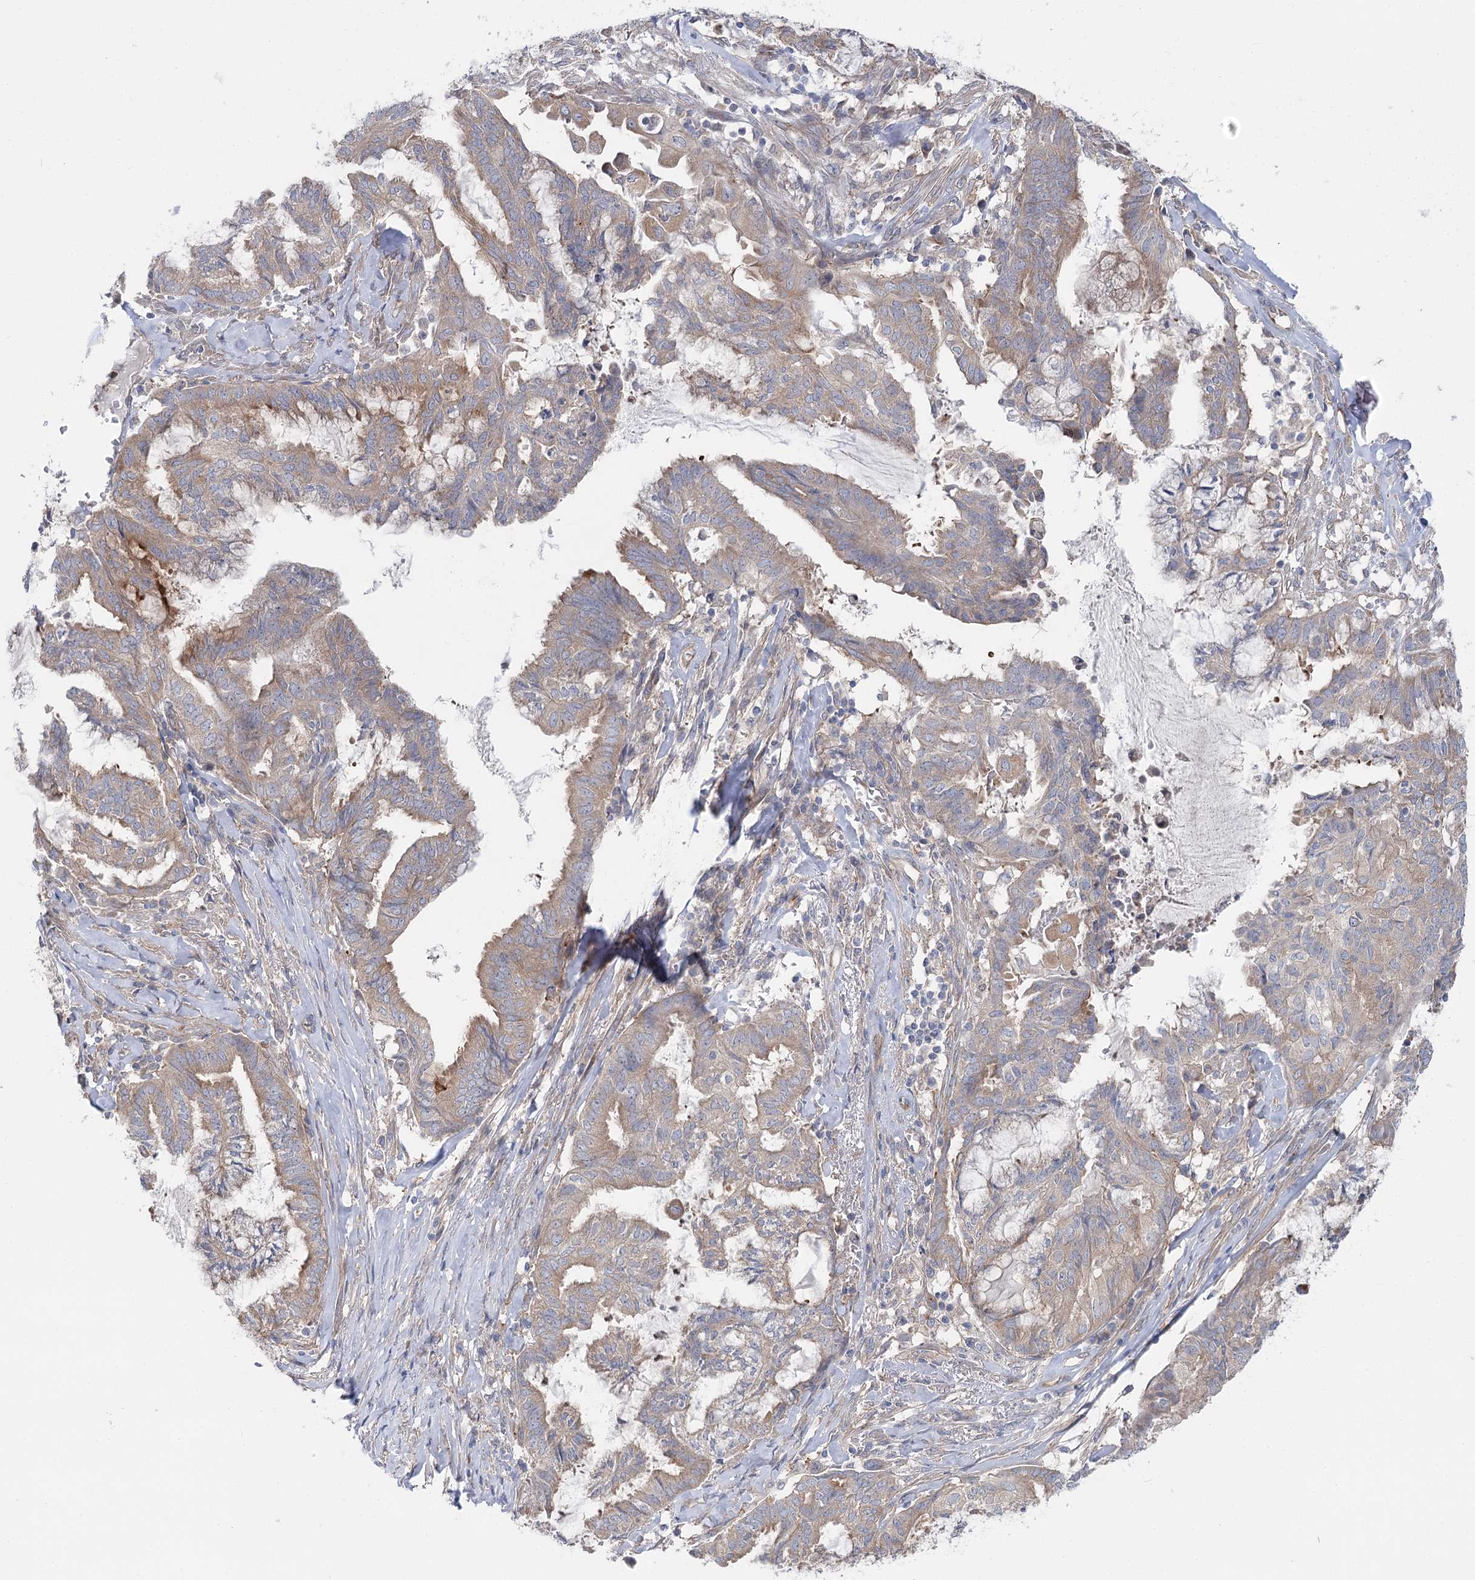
{"staining": {"intensity": "weak", "quantity": ">75%", "location": "cytoplasmic/membranous"}, "tissue": "endometrial cancer", "cell_type": "Tumor cells", "image_type": "cancer", "snomed": [{"axis": "morphology", "description": "Adenocarcinoma, NOS"}, {"axis": "topography", "description": "Endometrium"}], "caption": "This is an image of immunohistochemistry (IHC) staining of endometrial cancer, which shows weak expression in the cytoplasmic/membranous of tumor cells.", "gene": "SCN11A", "patient": {"sex": "female", "age": 86}}